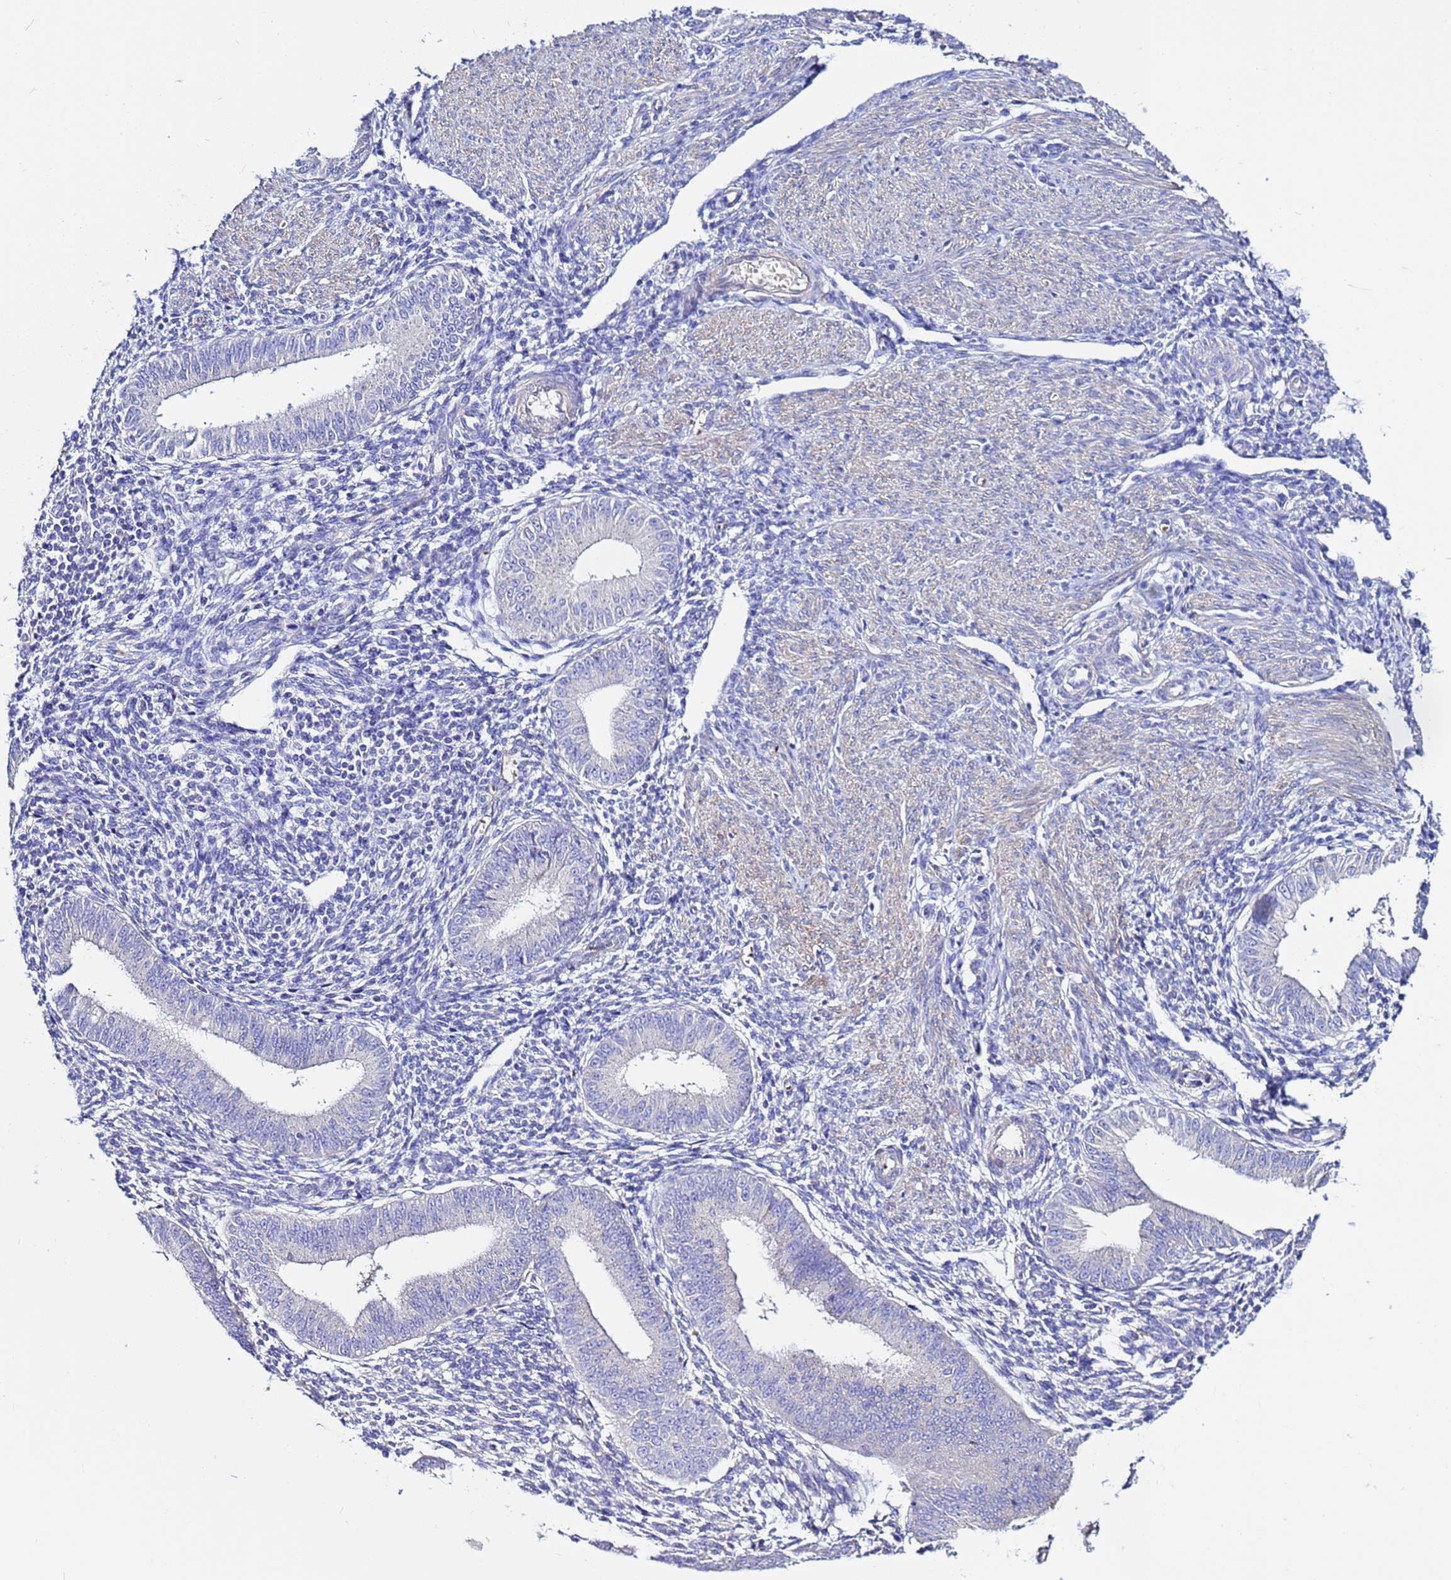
{"staining": {"intensity": "negative", "quantity": "none", "location": "none"}, "tissue": "endometrium", "cell_type": "Cells in endometrial stroma", "image_type": "normal", "snomed": [{"axis": "morphology", "description": "Normal tissue, NOS"}, {"axis": "topography", "description": "Uterus"}, {"axis": "topography", "description": "Endometrium"}], "caption": "Immunohistochemistry (IHC) image of unremarkable endometrium stained for a protein (brown), which demonstrates no expression in cells in endometrial stroma.", "gene": "USP18", "patient": {"sex": "female", "age": 48}}